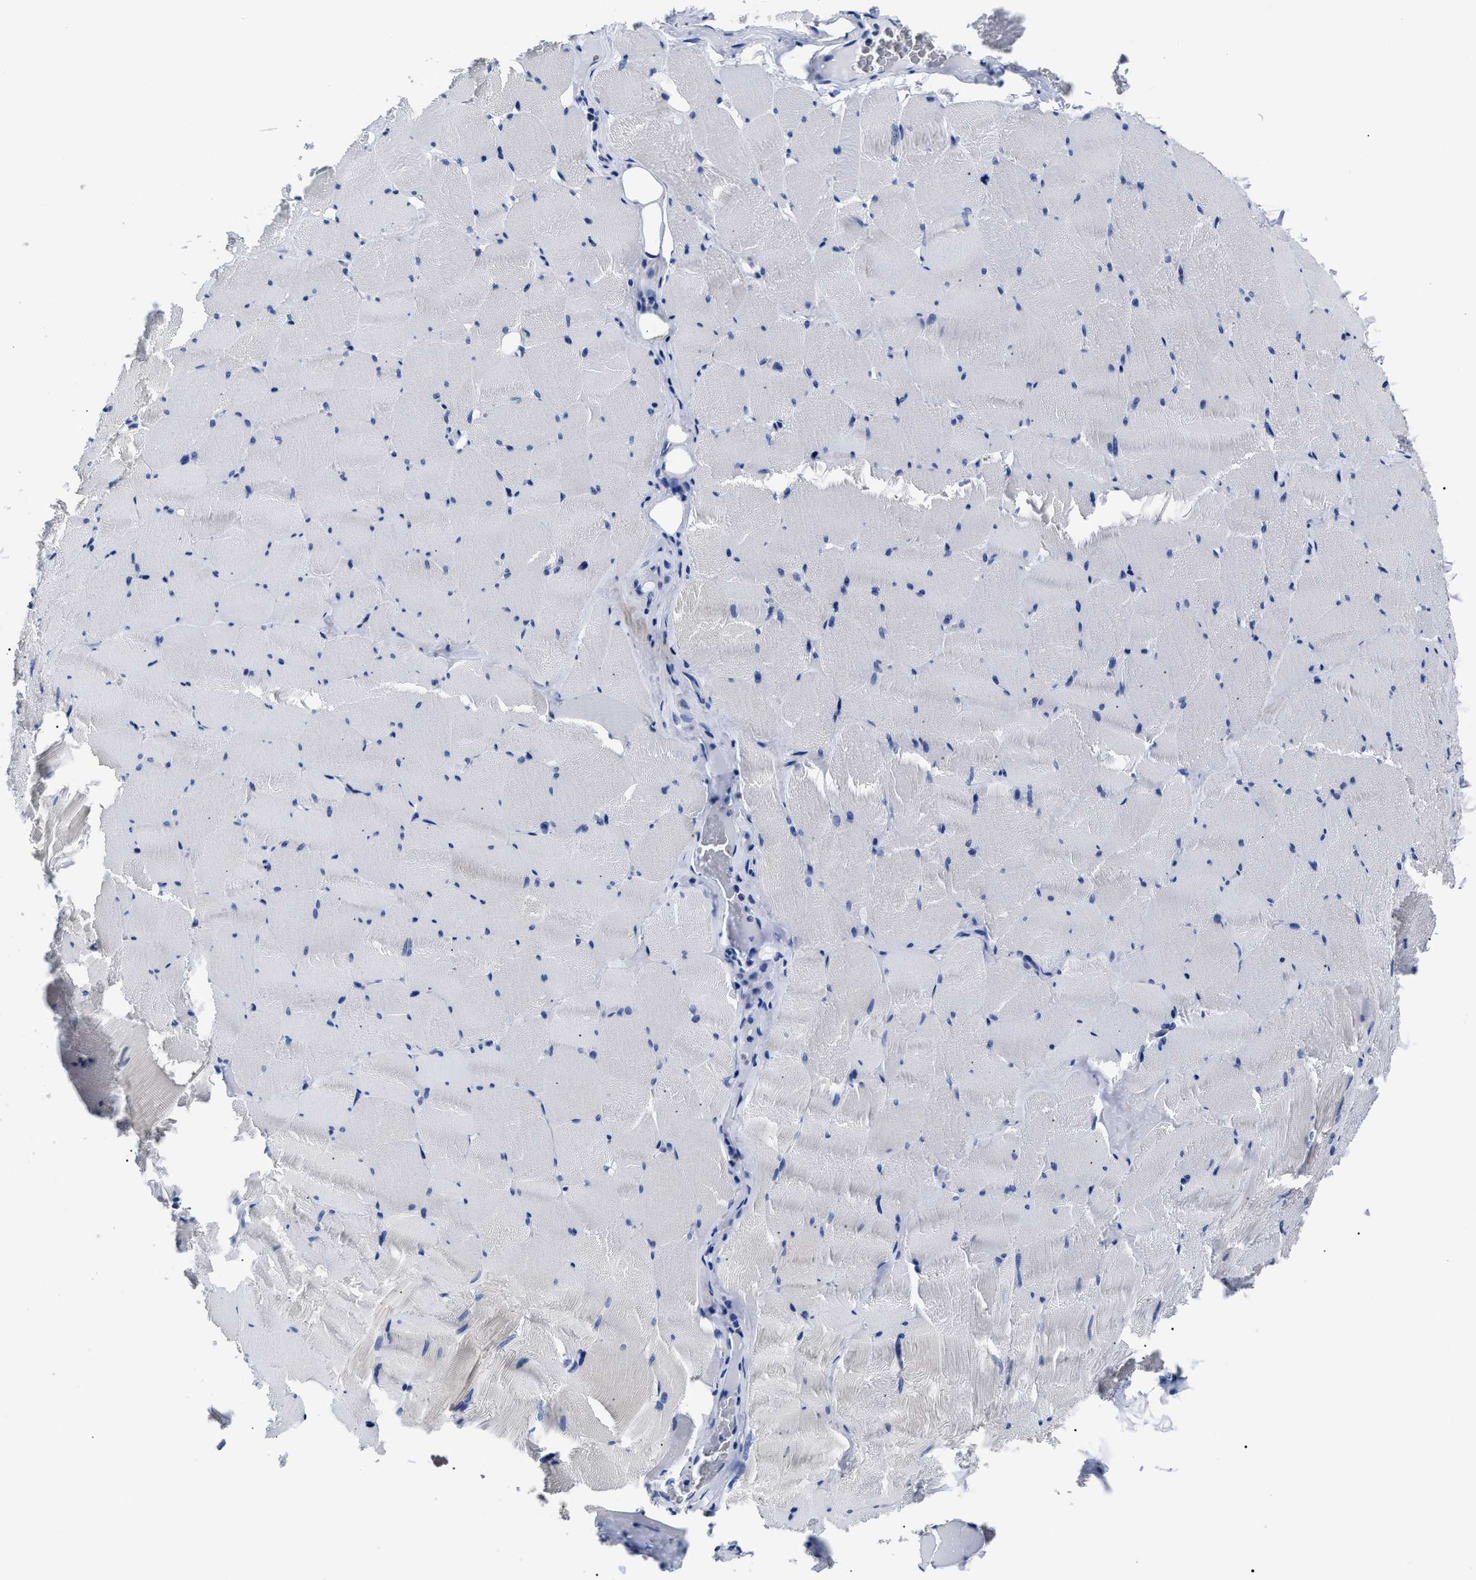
{"staining": {"intensity": "negative", "quantity": "none", "location": "none"}, "tissue": "skeletal muscle", "cell_type": "Myocytes", "image_type": "normal", "snomed": [{"axis": "morphology", "description": "Normal tissue, NOS"}, {"axis": "topography", "description": "Skeletal muscle"}], "caption": "Histopathology image shows no significant protein positivity in myocytes of normal skeletal muscle.", "gene": "ALPG", "patient": {"sex": "male", "age": 62}}